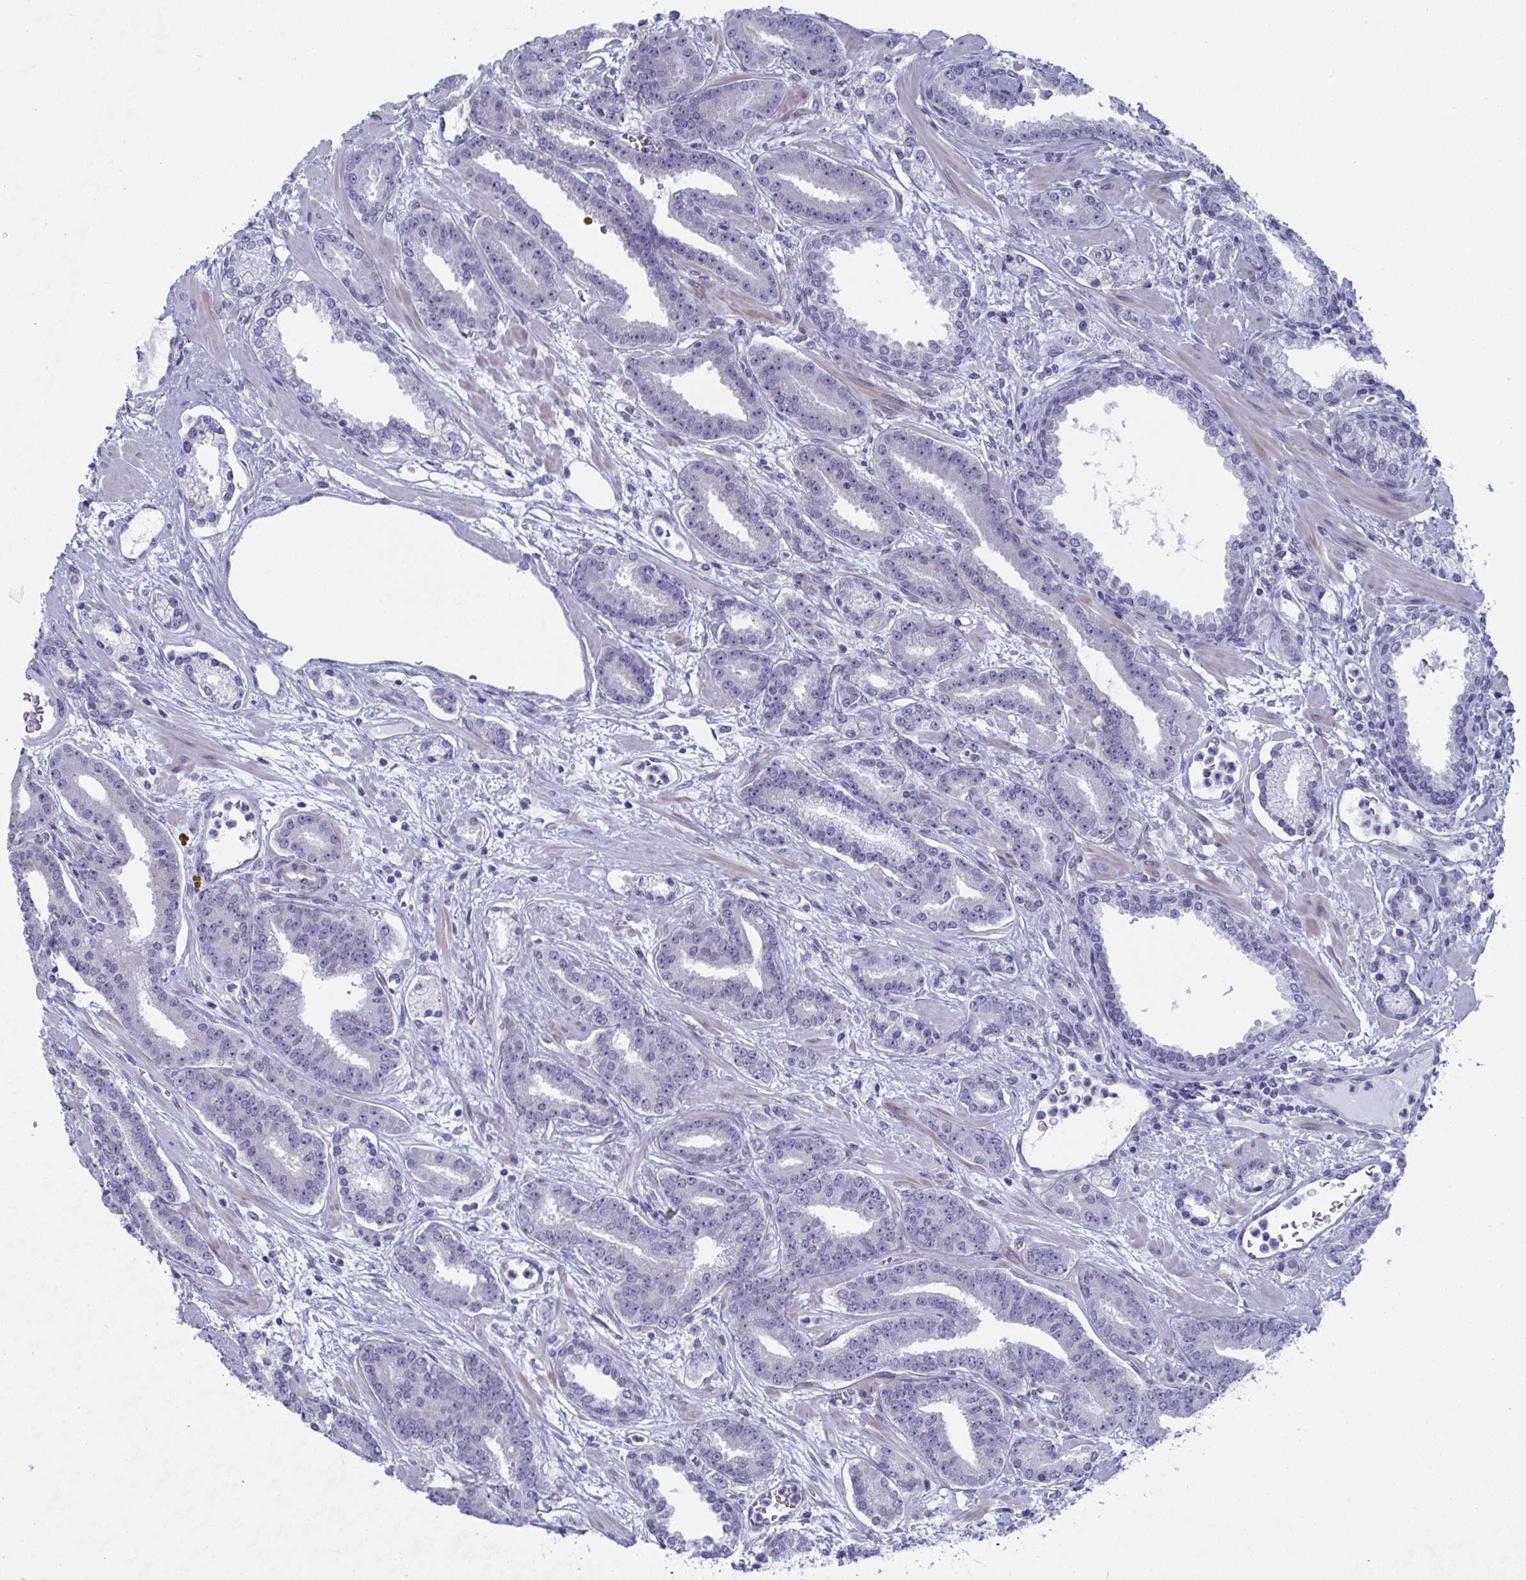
{"staining": {"intensity": "negative", "quantity": "none", "location": "none"}, "tissue": "prostate cancer", "cell_type": "Tumor cells", "image_type": "cancer", "snomed": [{"axis": "morphology", "description": "Adenocarcinoma, High grade"}, {"axis": "topography", "description": "Prostate"}], "caption": "This micrograph is of prostate cancer stained with IHC to label a protein in brown with the nuclei are counter-stained blue. There is no expression in tumor cells. The staining was performed using DAB to visualize the protein expression in brown, while the nuclei were stained in blue with hematoxylin (Magnification: 20x).", "gene": "MFSD4A", "patient": {"sex": "male", "age": 60}}